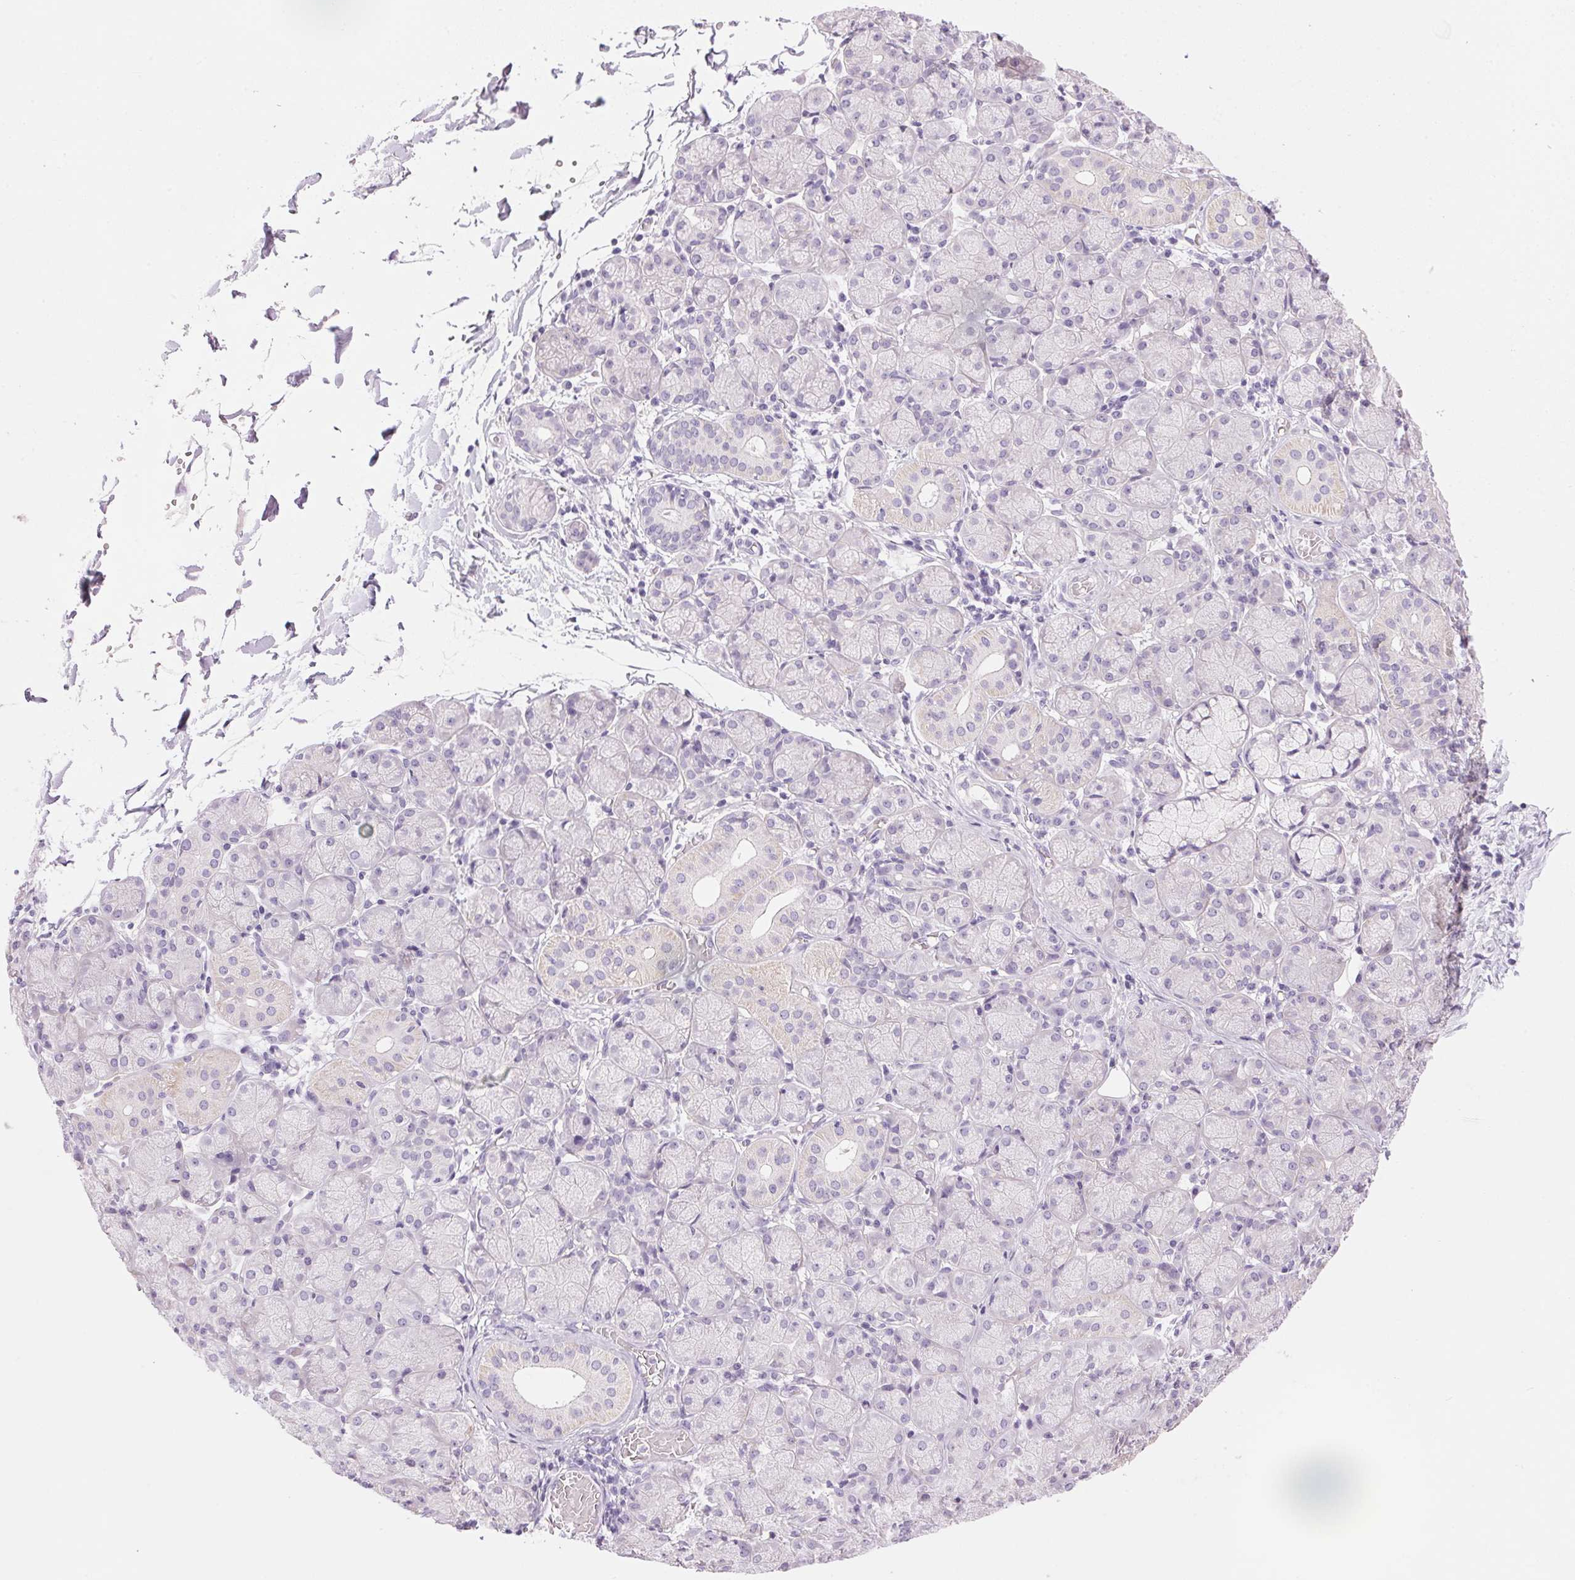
{"staining": {"intensity": "weak", "quantity": "<25%", "location": "cytoplasmic/membranous"}, "tissue": "salivary gland", "cell_type": "Glandular cells", "image_type": "normal", "snomed": [{"axis": "morphology", "description": "Normal tissue, NOS"}, {"axis": "topography", "description": "Salivary gland"}, {"axis": "topography", "description": "Peripheral nerve tissue"}], "caption": "Photomicrograph shows no protein expression in glandular cells of unremarkable salivary gland.", "gene": "HSD17B2", "patient": {"sex": "female", "age": 24}}